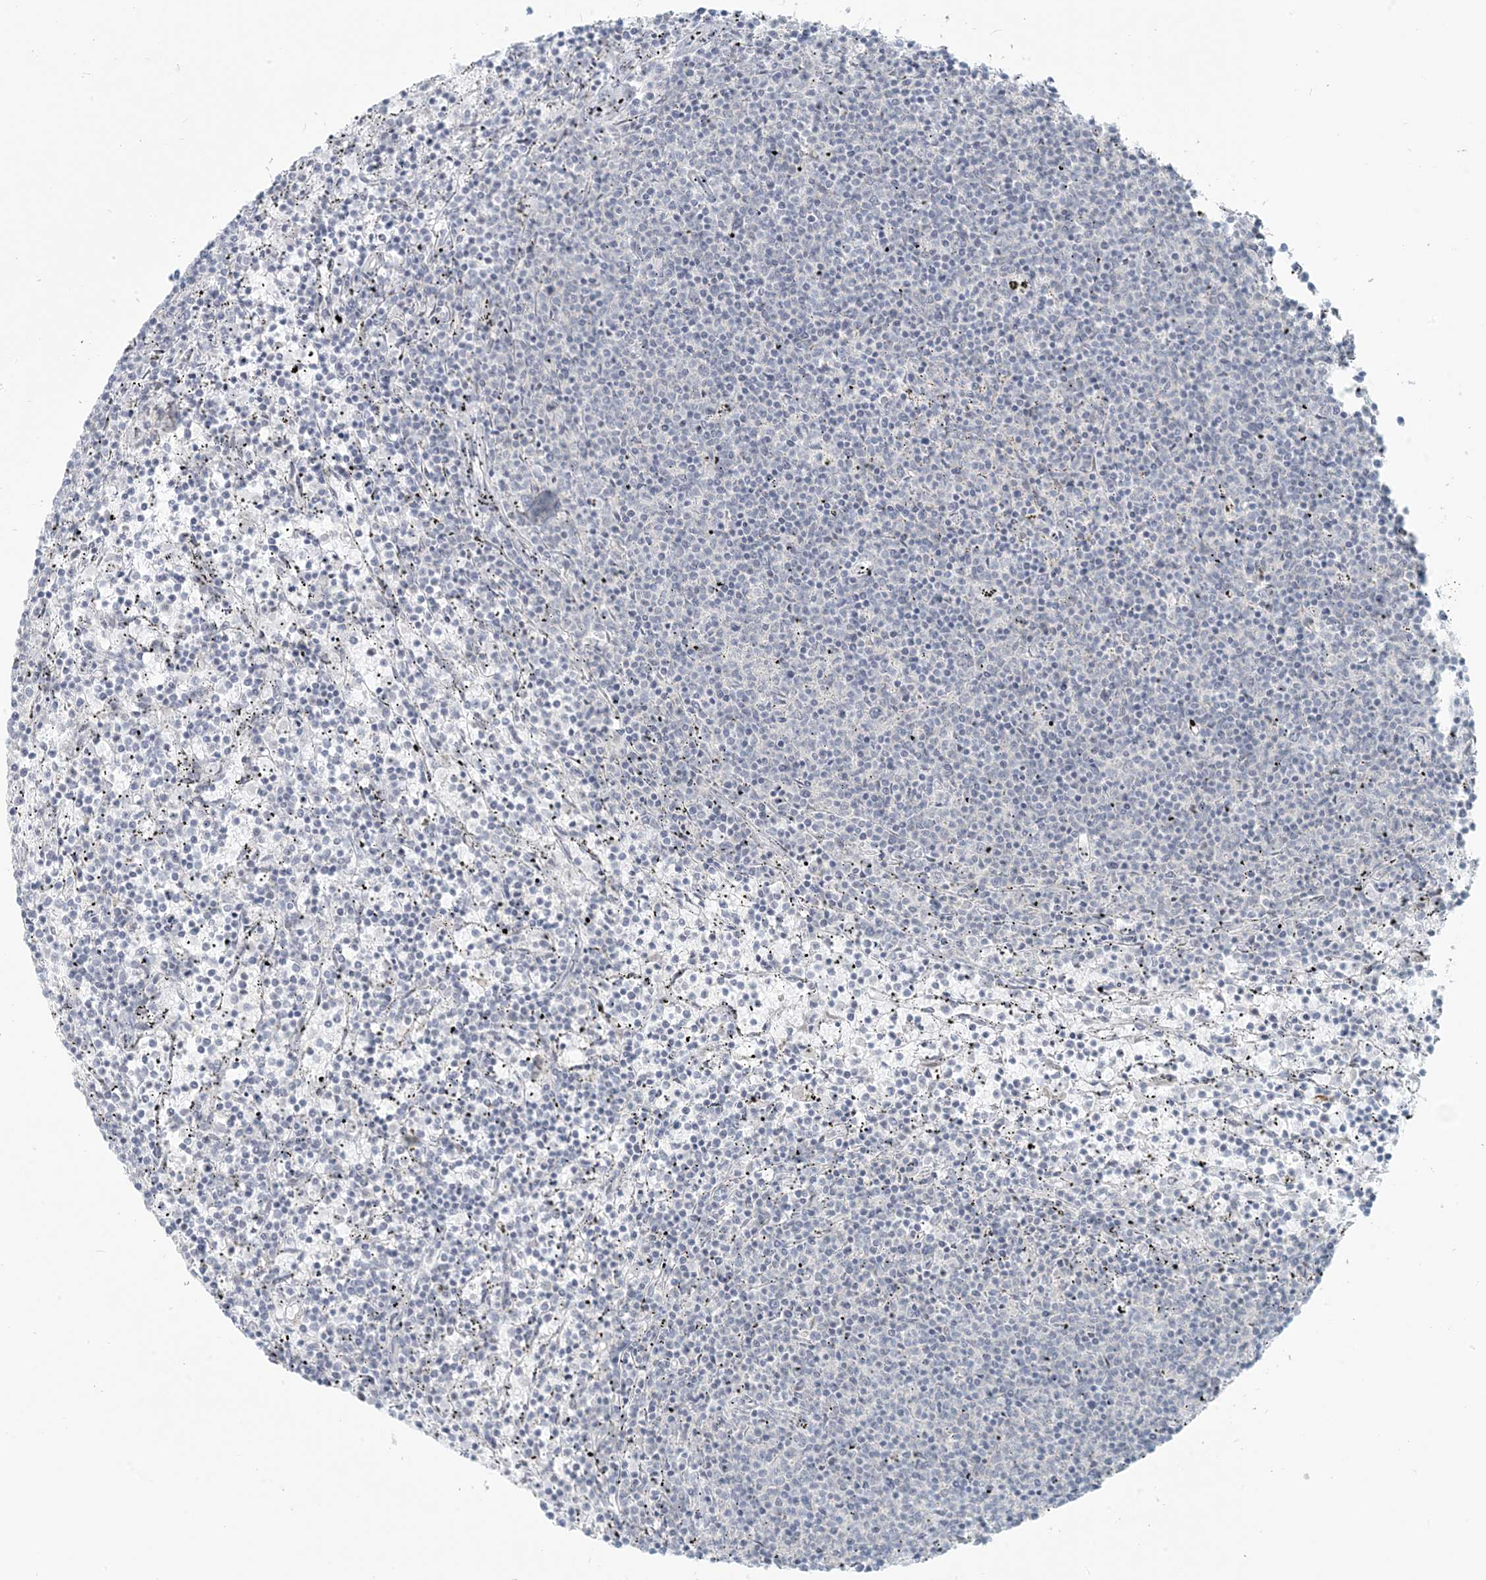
{"staining": {"intensity": "negative", "quantity": "none", "location": "none"}, "tissue": "lymphoma", "cell_type": "Tumor cells", "image_type": "cancer", "snomed": [{"axis": "morphology", "description": "Malignant lymphoma, non-Hodgkin's type, Low grade"}, {"axis": "topography", "description": "Spleen"}], "caption": "Immunohistochemical staining of human lymphoma exhibits no significant positivity in tumor cells.", "gene": "SCML1", "patient": {"sex": "female", "age": 50}}